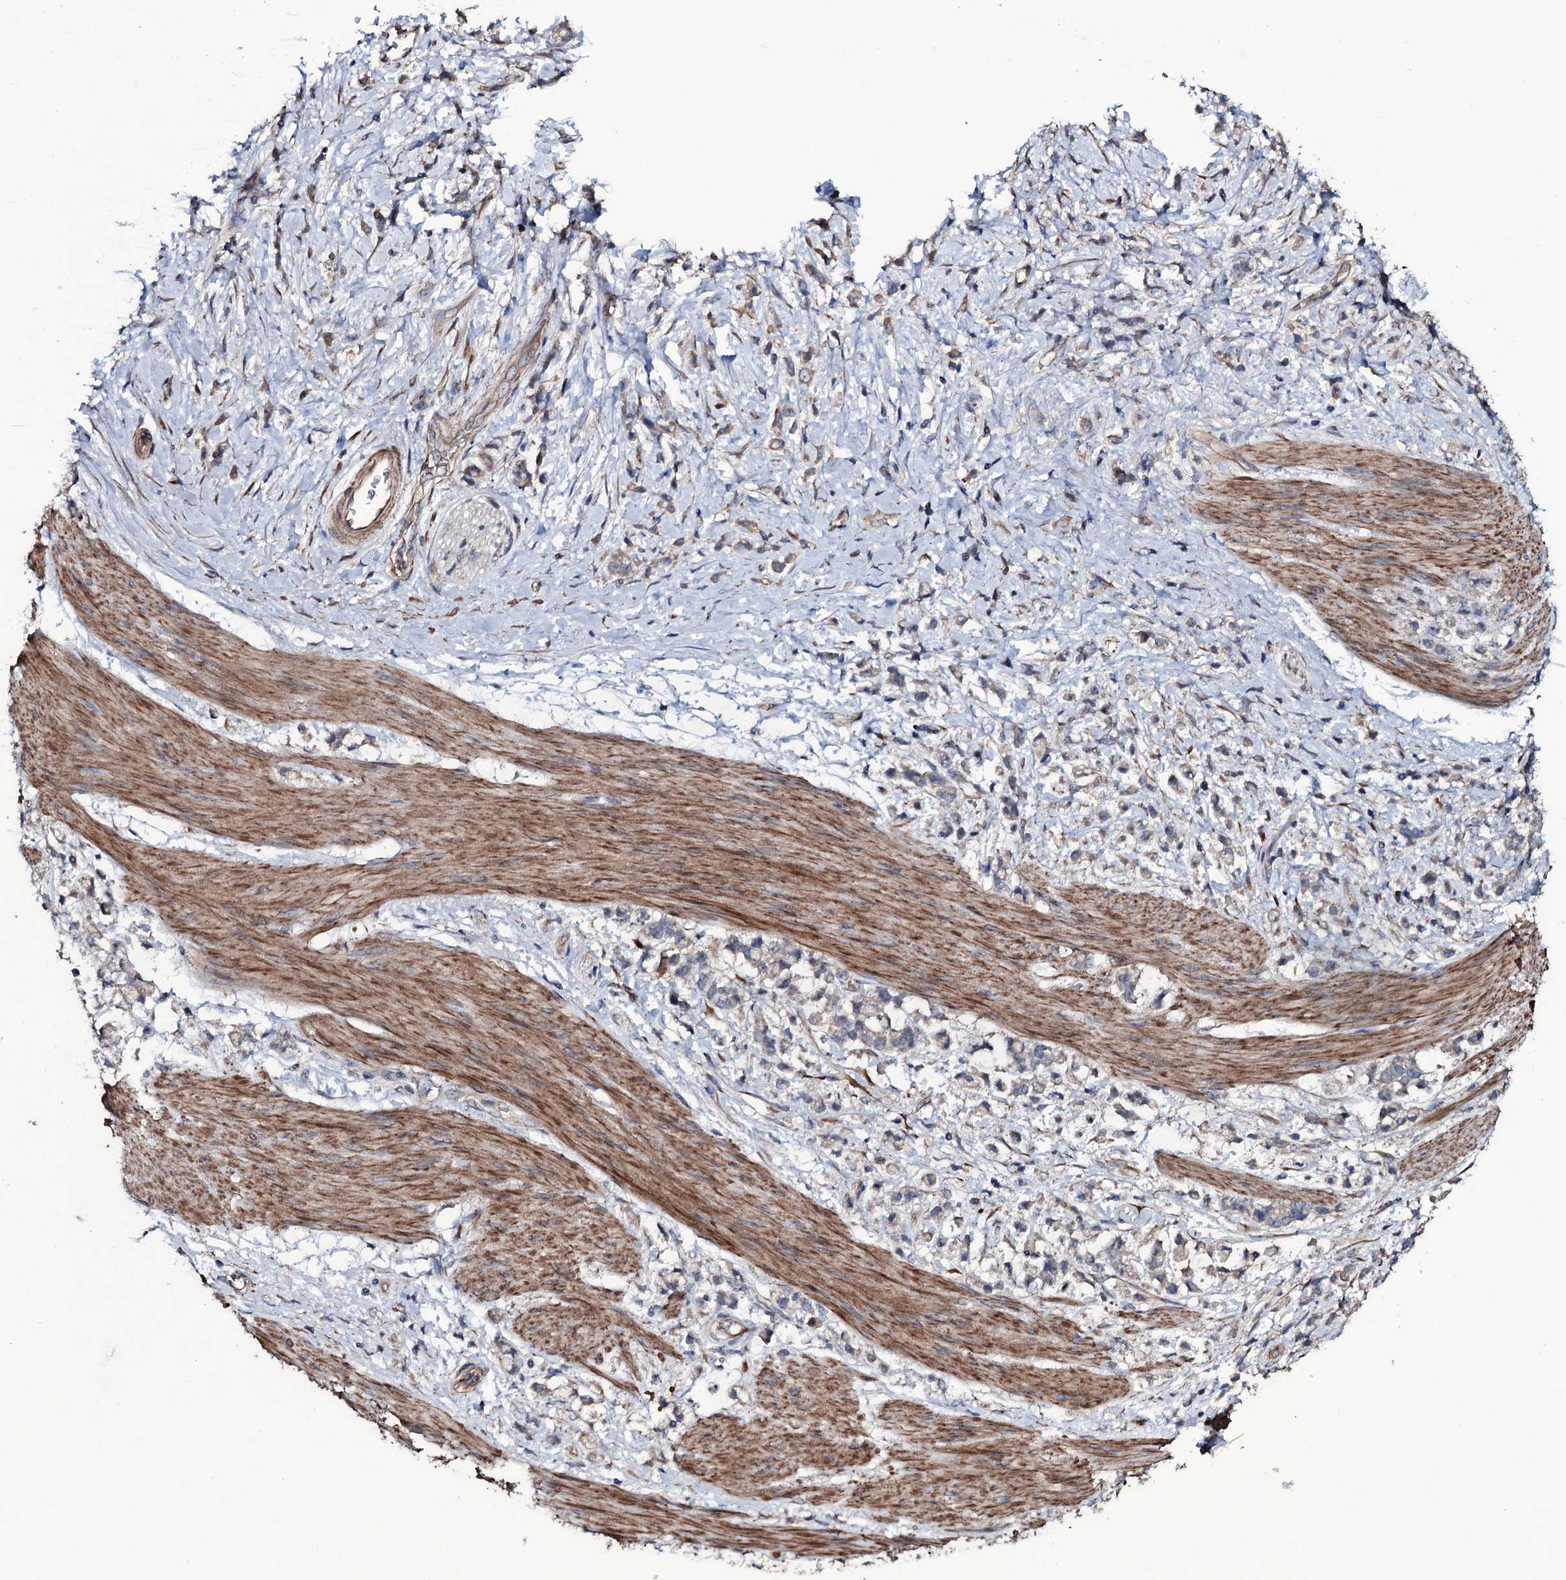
{"staining": {"intensity": "weak", "quantity": "<25%", "location": "cytoplasmic/membranous"}, "tissue": "stomach cancer", "cell_type": "Tumor cells", "image_type": "cancer", "snomed": [{"axis": "morphology", "description": "Adenocarcinoma, NOS"}, {"axis": "topography", "description": "Stomach"}], "caption": "Immunohistochemistry histopathology image of human adenocarcinoma (stomach) stained for a protein (brown), which exhibits no staining in tumor cells. (DAB immunohistochemistry (IHC) with hematoxylin counter stain).", "gene": "WIPF3", "patient": {"sex": "female", "age": 60}}